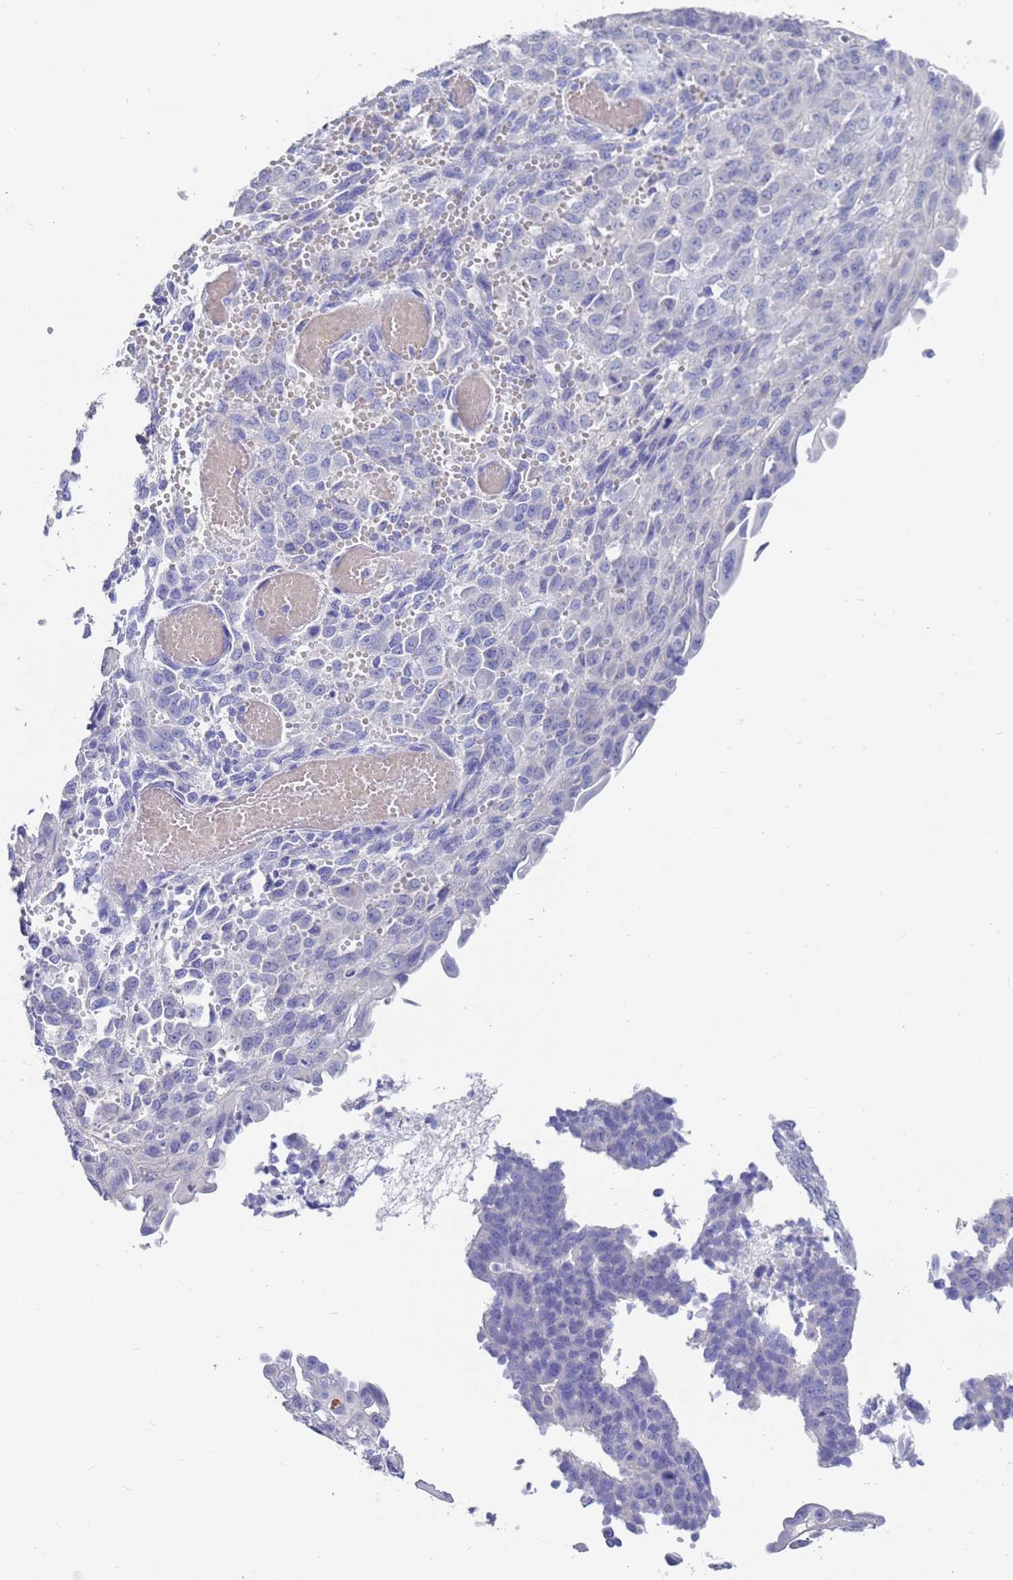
{"staining": {"intensity": "negative", "quantity": "none", "location": "none"}, "tissue": "endometrial cancer", "cell_type": "Tumor cells", "image_type": "cancer", "snomed": [{"axis": "morphology", "description": "Adenocarcinoma, NOS"}, {"axis": "topography", "description": "Endometrium"}], "caption": "The photomicrograph displays no staining of tumor cells in endometrial cancer. (Brightfield microscopy of DAB IHC at high magnification).", "gene": "C2orf72", "patient": {"sex": "female", "age": 32}}